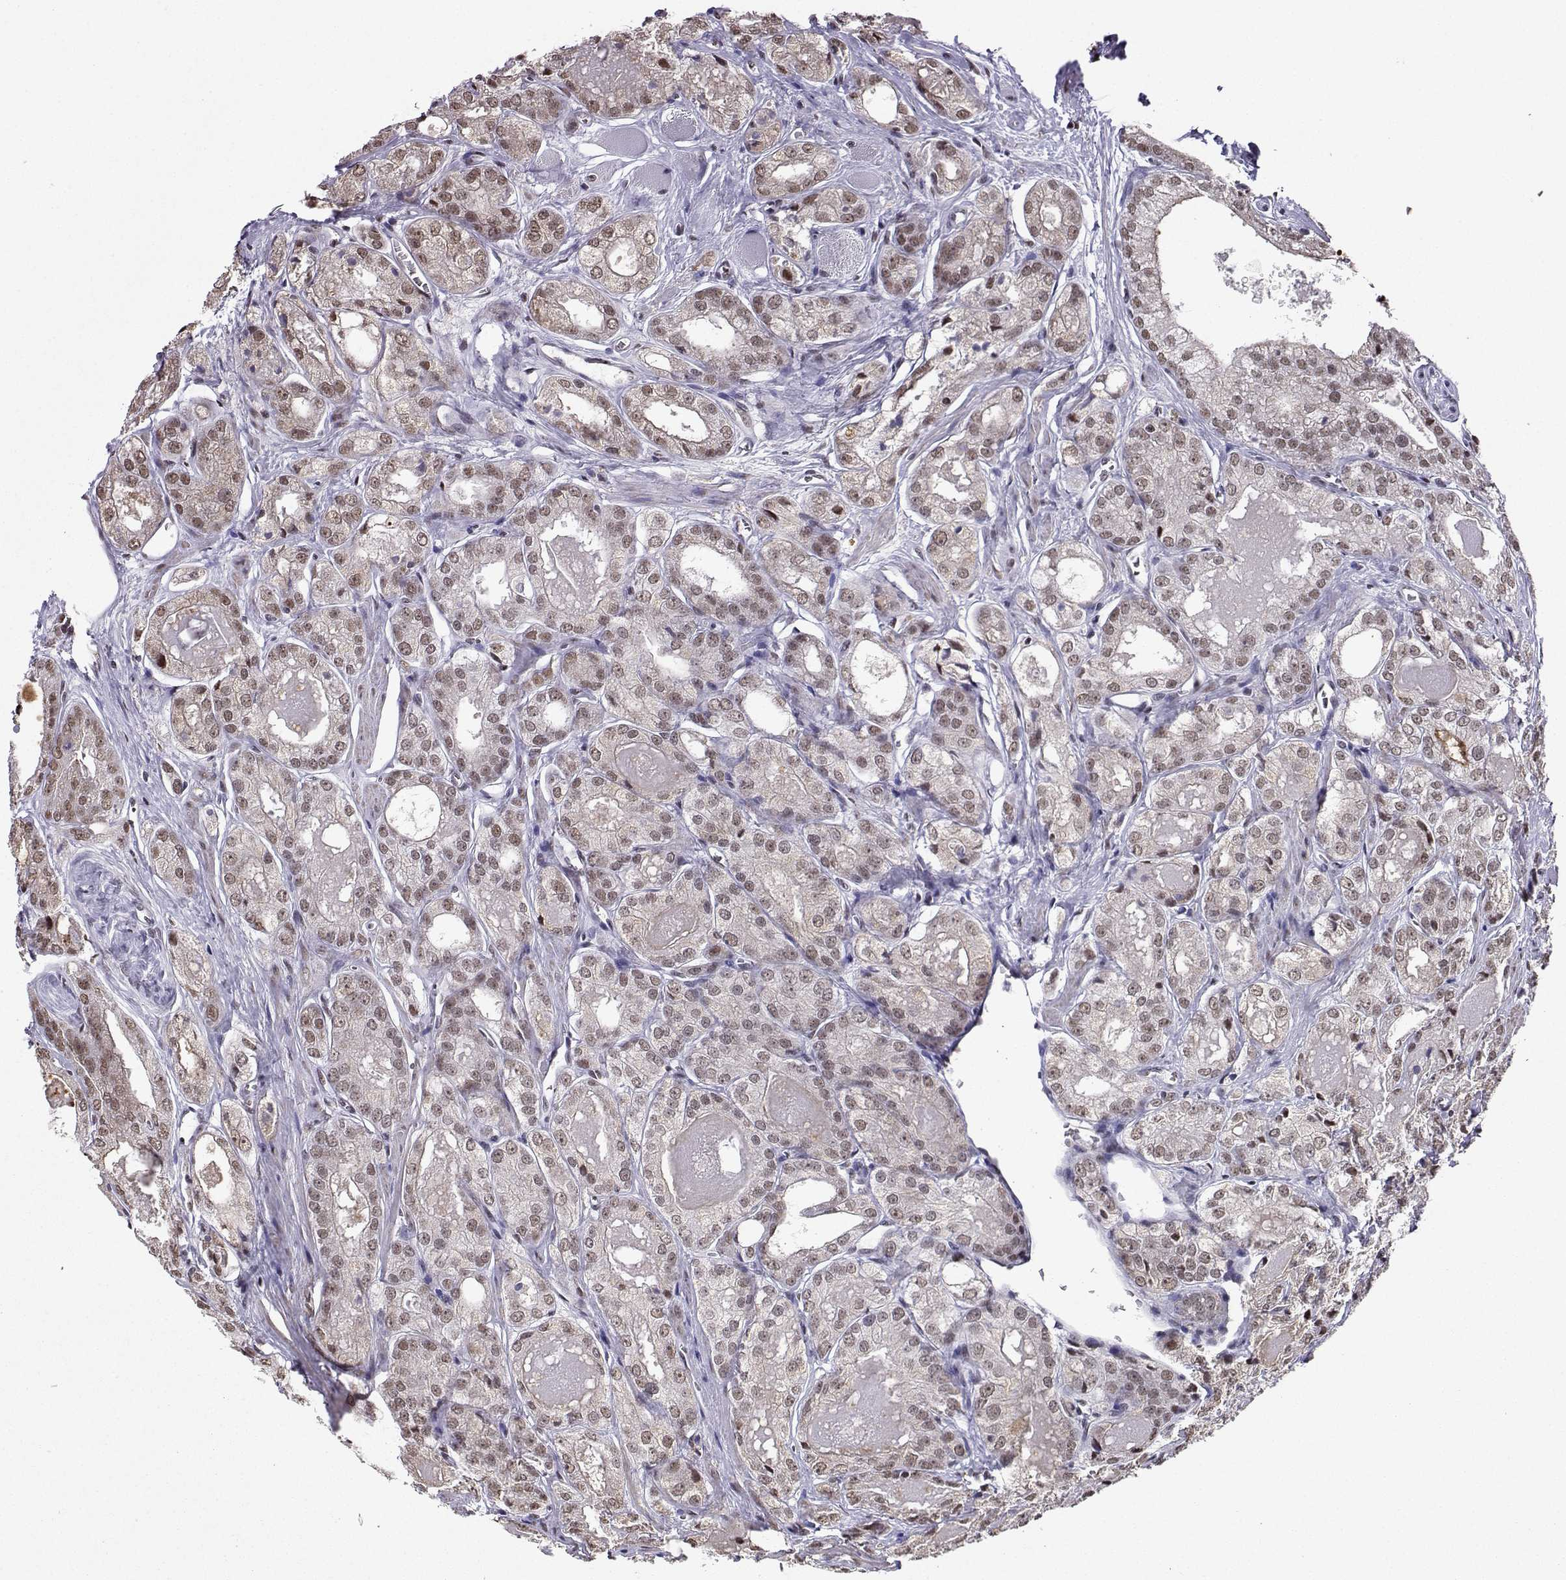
{"staining": {"intensity": "weak", "quantity": ">75%", "location": "nuclear"}, "tissue": "prostate cancer", "cell_type": "Tumor cells", "image_type": "cancer", "snomed": [{"axis": "morphology", "description": "Adenocarcinoma, NOS"}, {"axis": "morphology", "description": "Adenocarcinoma, High grade"}, {"axis": "topography", "description": "Prostate"}], "caption": "Protein staining exhibits weak nuclear expression in about >75% of tumor cells in prostate cancer (adenocarcinoma).", "gene": "CCNK", "patient": {"sex": "male", "age": 70}}